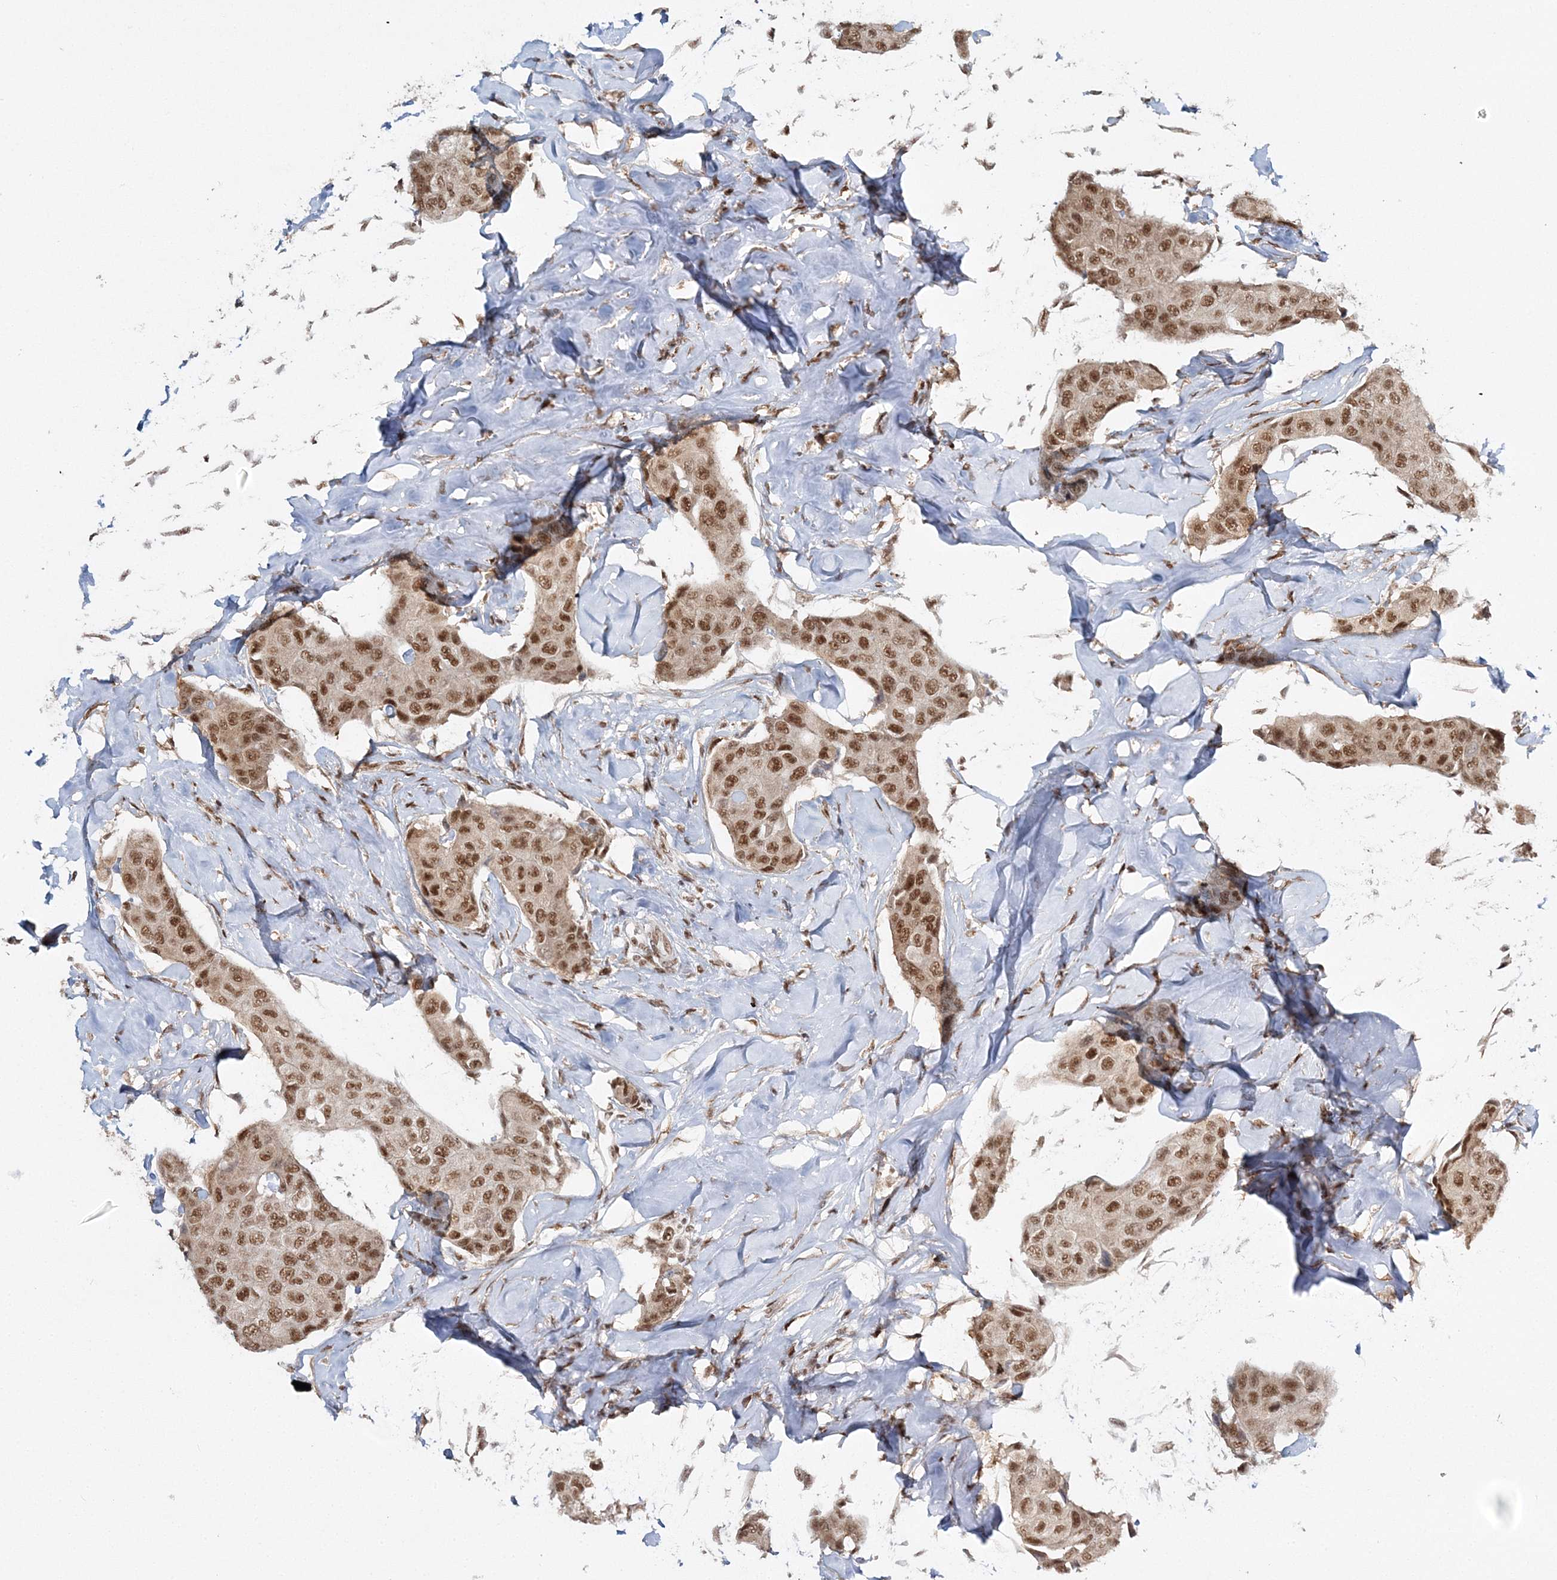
{"staining": {"intensity": "moderate", "quantity": ">75%", "location": "nuclear"}, "tissue": "breast cancer", "cell_type": "Tumor cells", "image_type": "cancer", "snomed": [{"axis": "morphology", "description": "Duct carcinoma"}, {"axis": "topography", "description": "Breast"}], "caption": "A brown stain shows moderate nuclear expression of a protein in breast intraductal carcinoma tumor cells.", "gene": "QRICH1", "patient": {"sex": "female", "age": 80}}